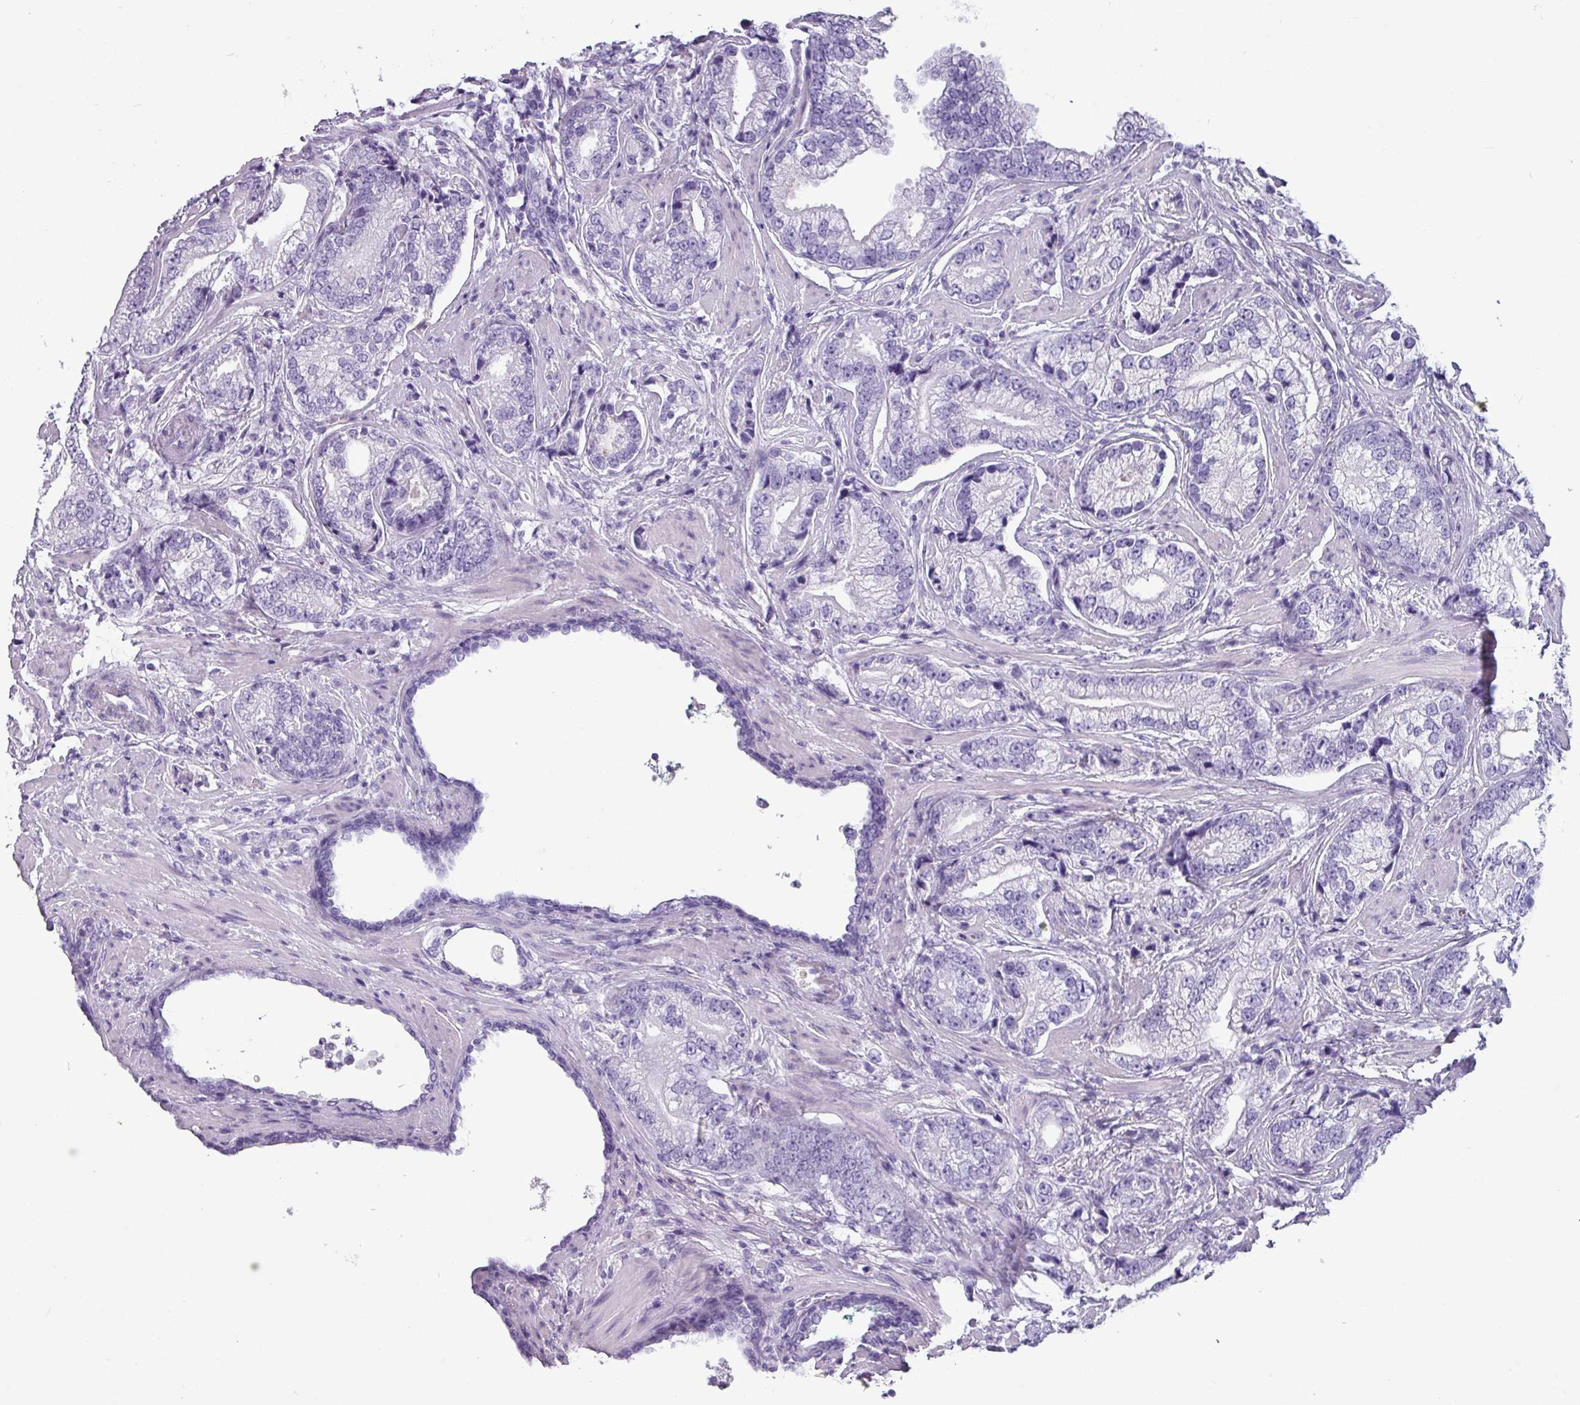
{"staining": {"intensity": "negative", "quantity": "none", "location": "none"}, "tissue": "prostate cancer", "cell_type": "Tumor cells", "image_type": "cancer", "snomed": [{"axis": "morphology", "description": "Adenocarcinoma, High grade"}, {"axis": "topography", "description": "Prostate"}], "caption": "Tumor cells are negative for brown protein staining in prostate adenocarcinoma (high-grade).", "gene": "CRYBB2", "patient": {"sex": "male", "age": 75}}